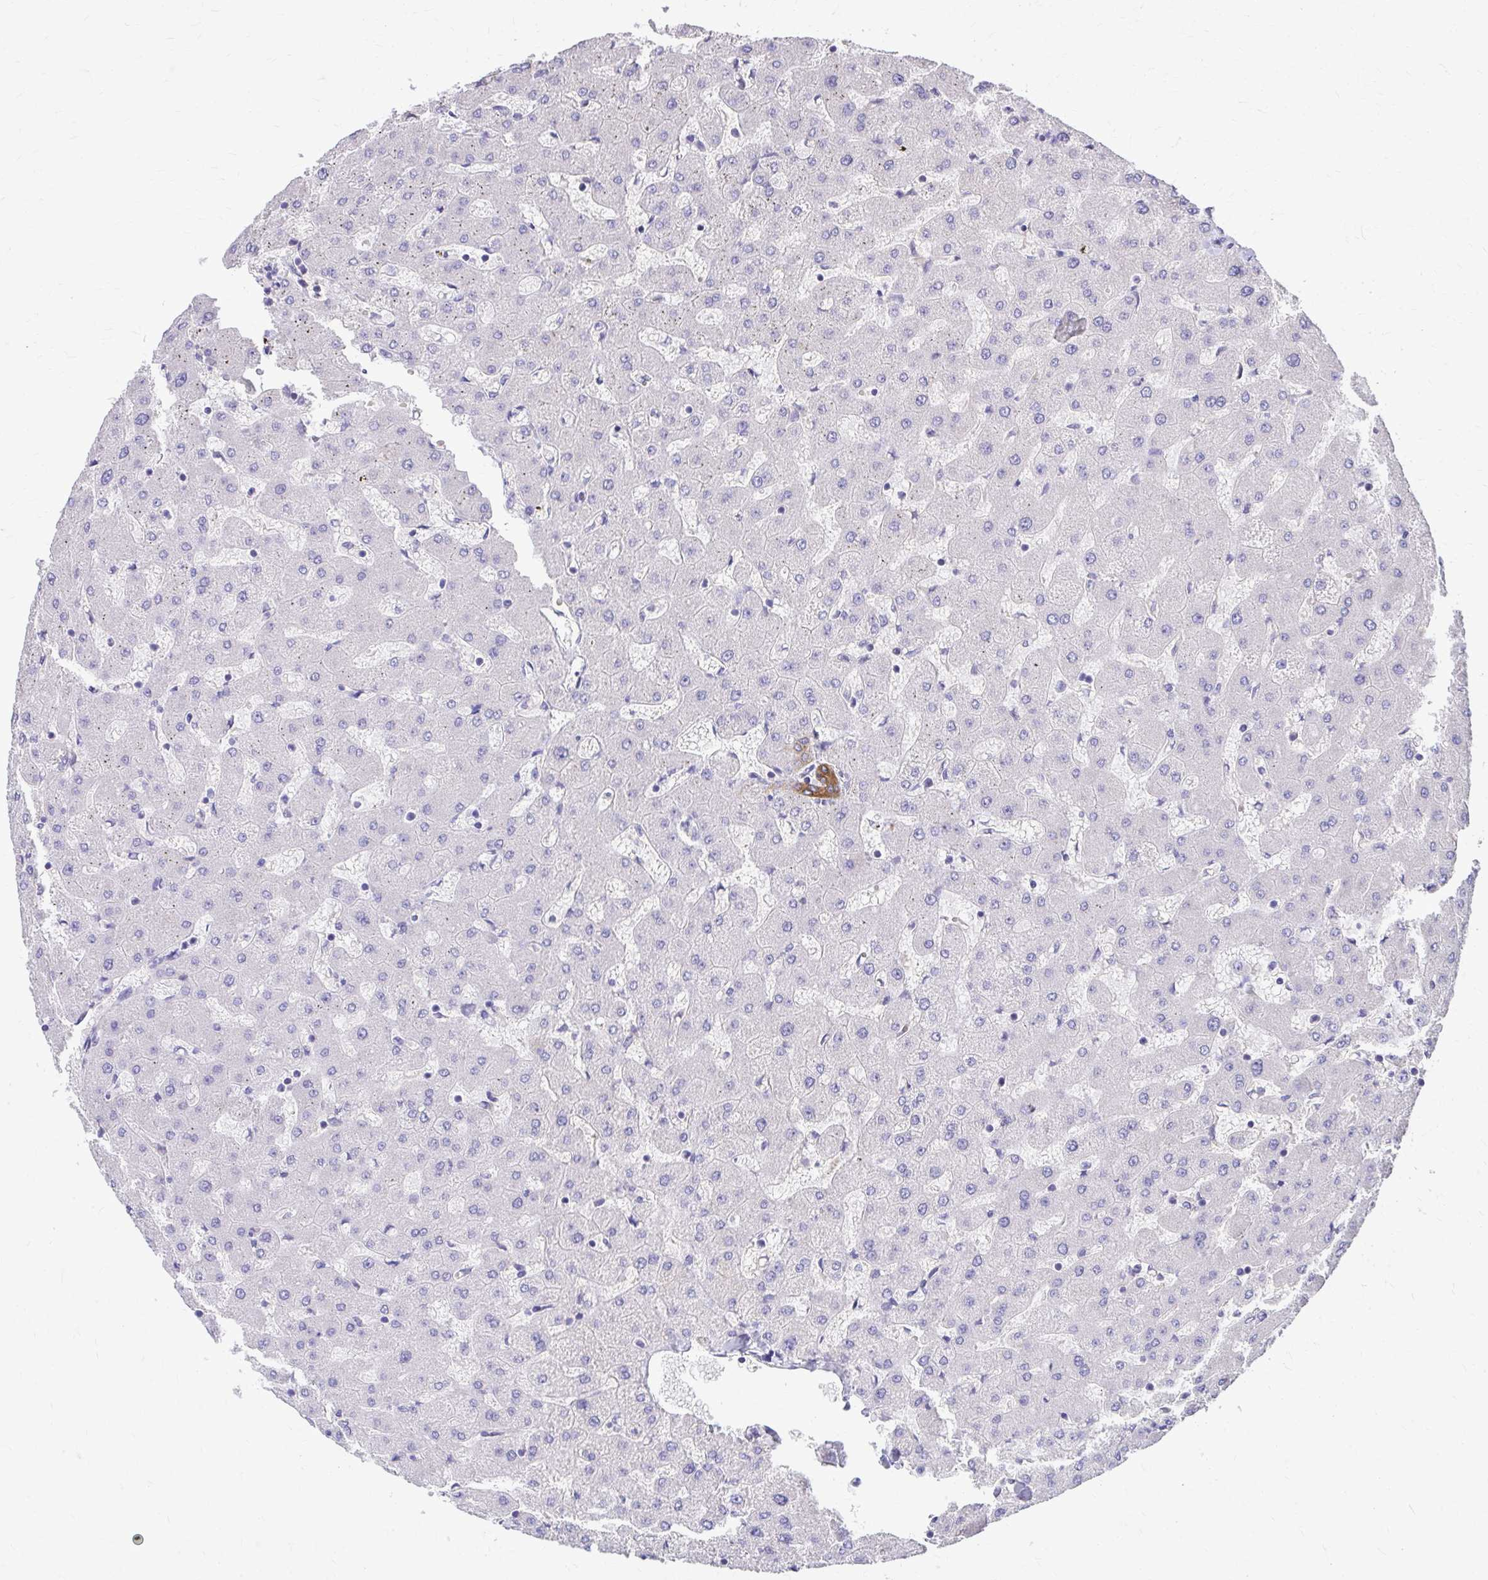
{"staining": {"intensity": "strong", "quantity": ">75%", "location": "cytoplasmic/membranous"}, "tissue": "liver", "cell_type": "Cholangiocytes", "image_type": "normal", "snomed": [{"axis": "morphology", "description": "Normal tissue, NOS"}, {"axis": "topography", "description": "Liver"}], "caption": "Liver stained with a brown dye exhibits strong cytoplasmic/membranous positive staining in approximately >75% of cholangiocytes.", "gene": "EPB41L1", "patient": {"sex": "female", "age": 63}}